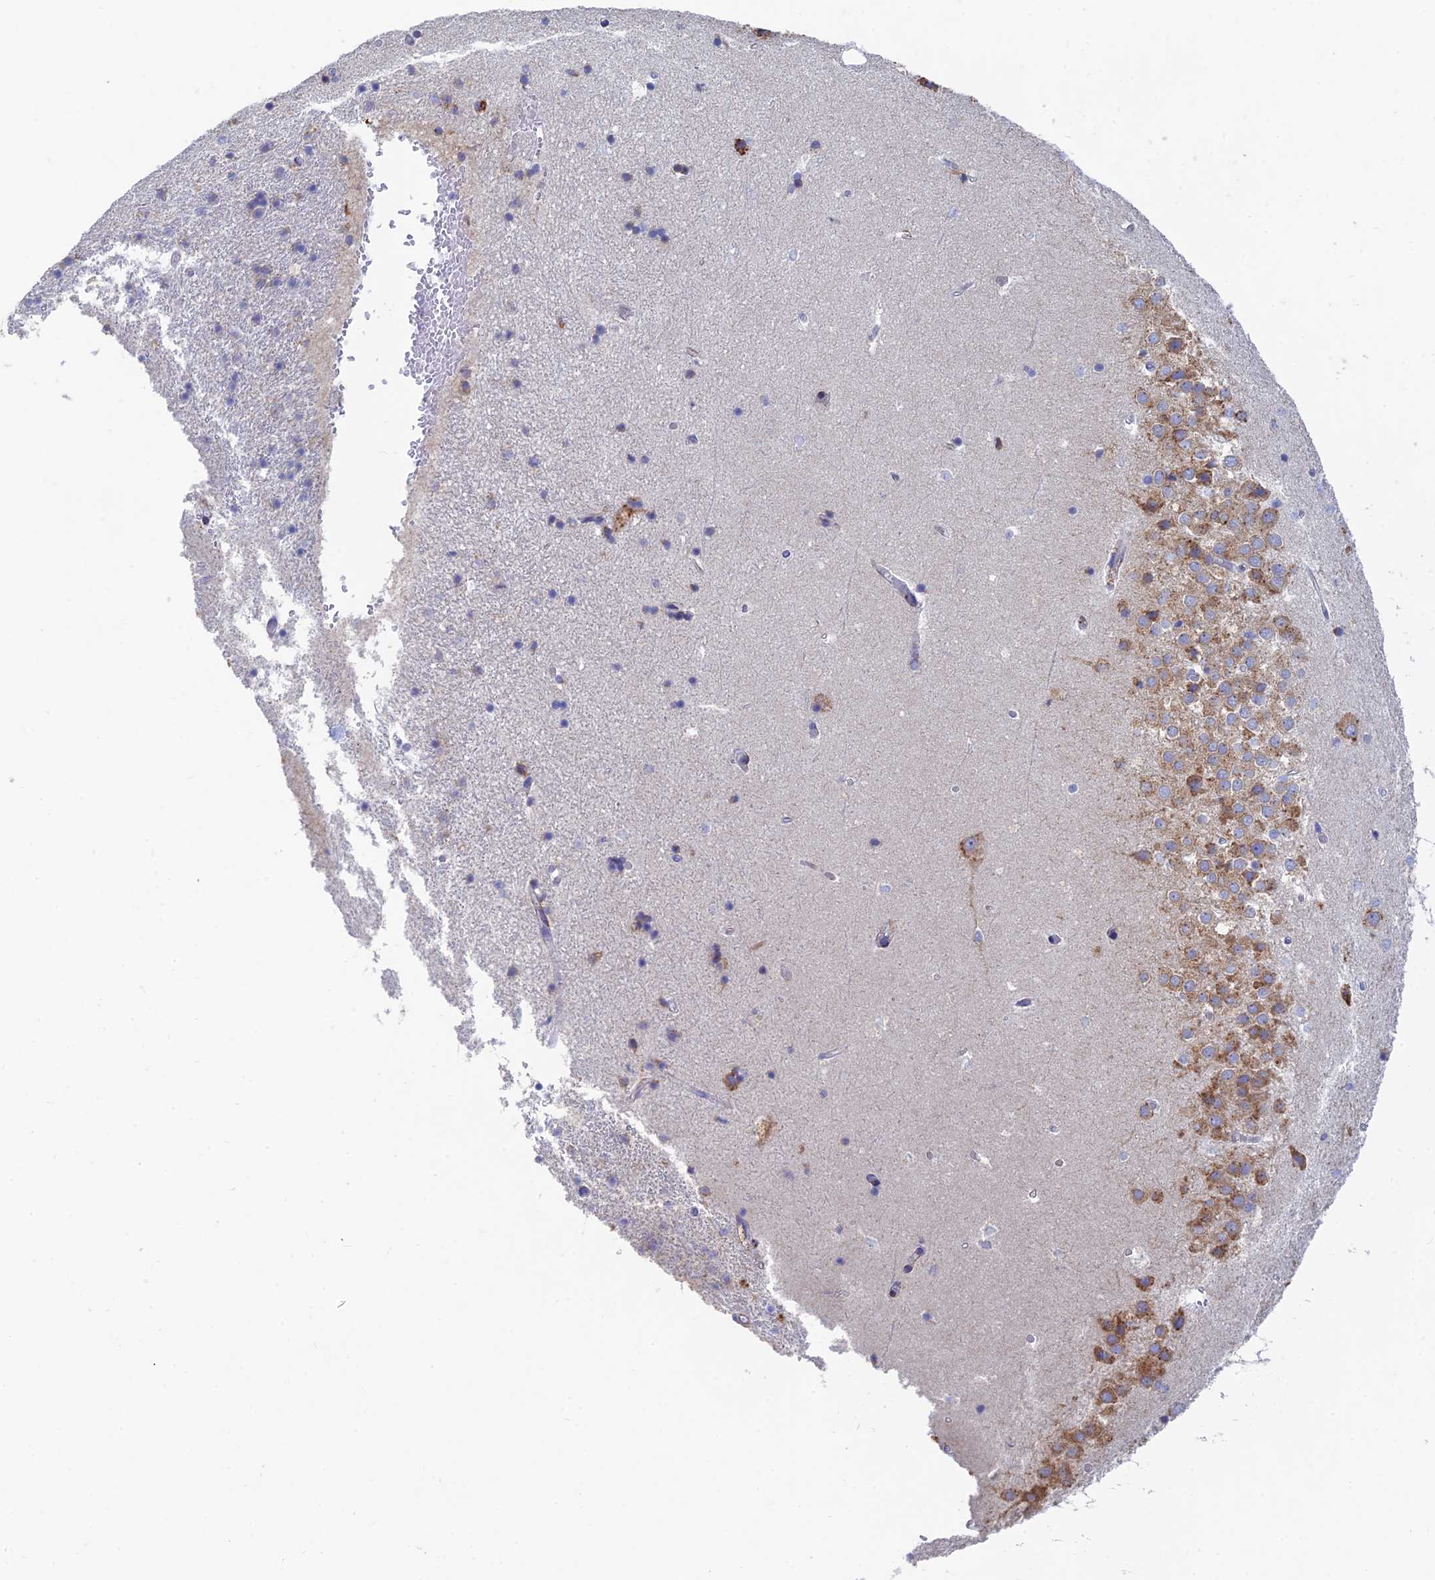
{"staining": {"intensity": "negative", "quantity": "none", "location": "none"}, "tissue": "hippocampus", "cell_type": "Glial cells", "image_type": "normal", "snomed": [{"axis": "morphology", "description": "Normal tissue, NOS"}, {"axis": "topography", "description": "Hippocampus"}], "caption": "This is an immunohistochemistry (IHC) image of benign hippocampus. There is no staining in glial cells.", "gene": "WDR35", "patient": {"sex": "female", "age": 52}}